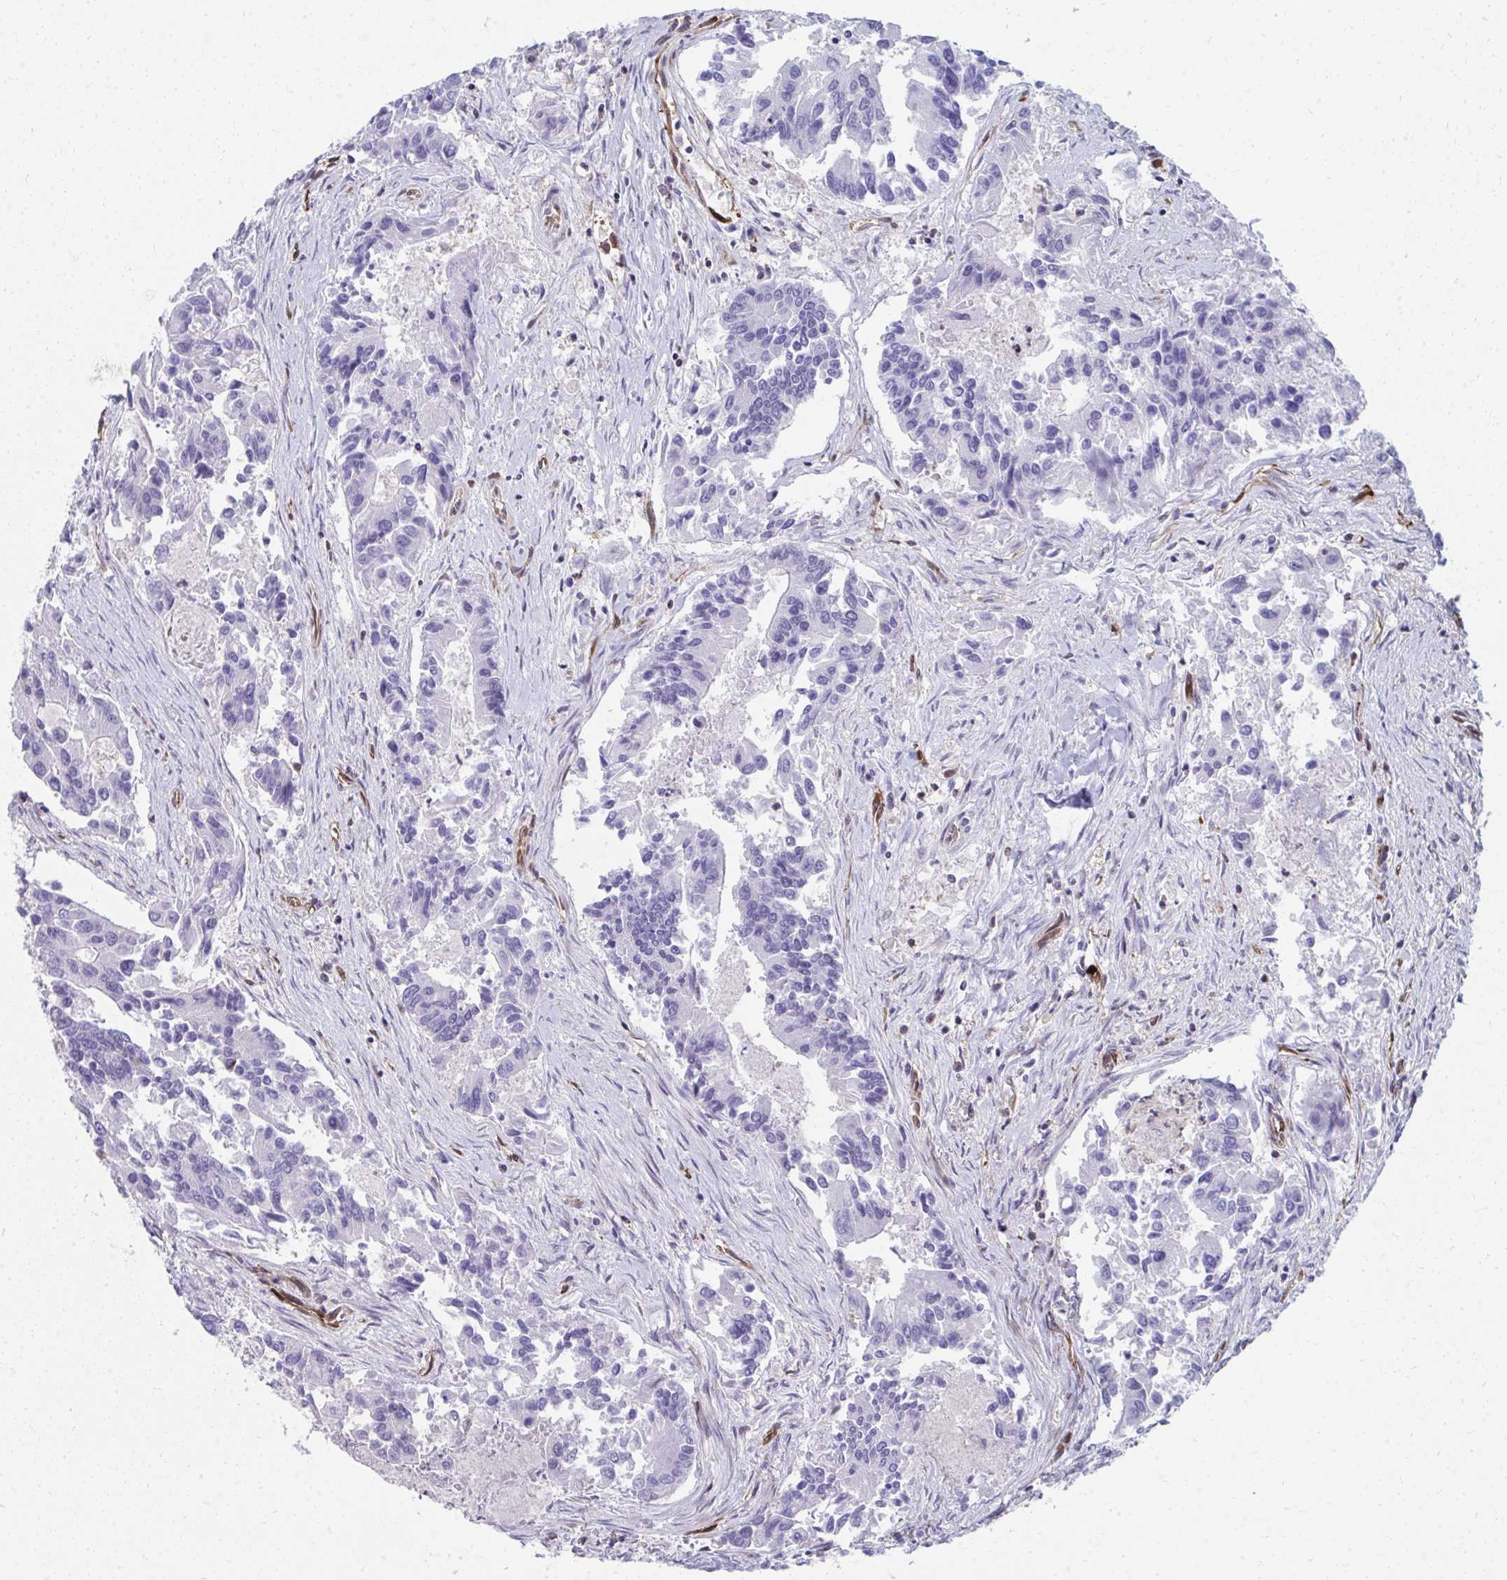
{"staining": {"intensity": "negative", "quantity": "none", "location": "none"}, "tissue": "colorectal cancer", "cell_type": "Tumor cells", "image_type": "cancer", "snomed": [{"axis": "morphology", "description": "Adenocarcinoma, NOS"}, {"axis": "topography", "description": "Colon"}], "caption": "Protein analysis of colorectal cancer (adenocarcinoma) shows no significant positivity in tumor cells. (DAB IHC, high magnification).", "gene": "FOXN3", "patient": {"sex": "female", "age": 67}}